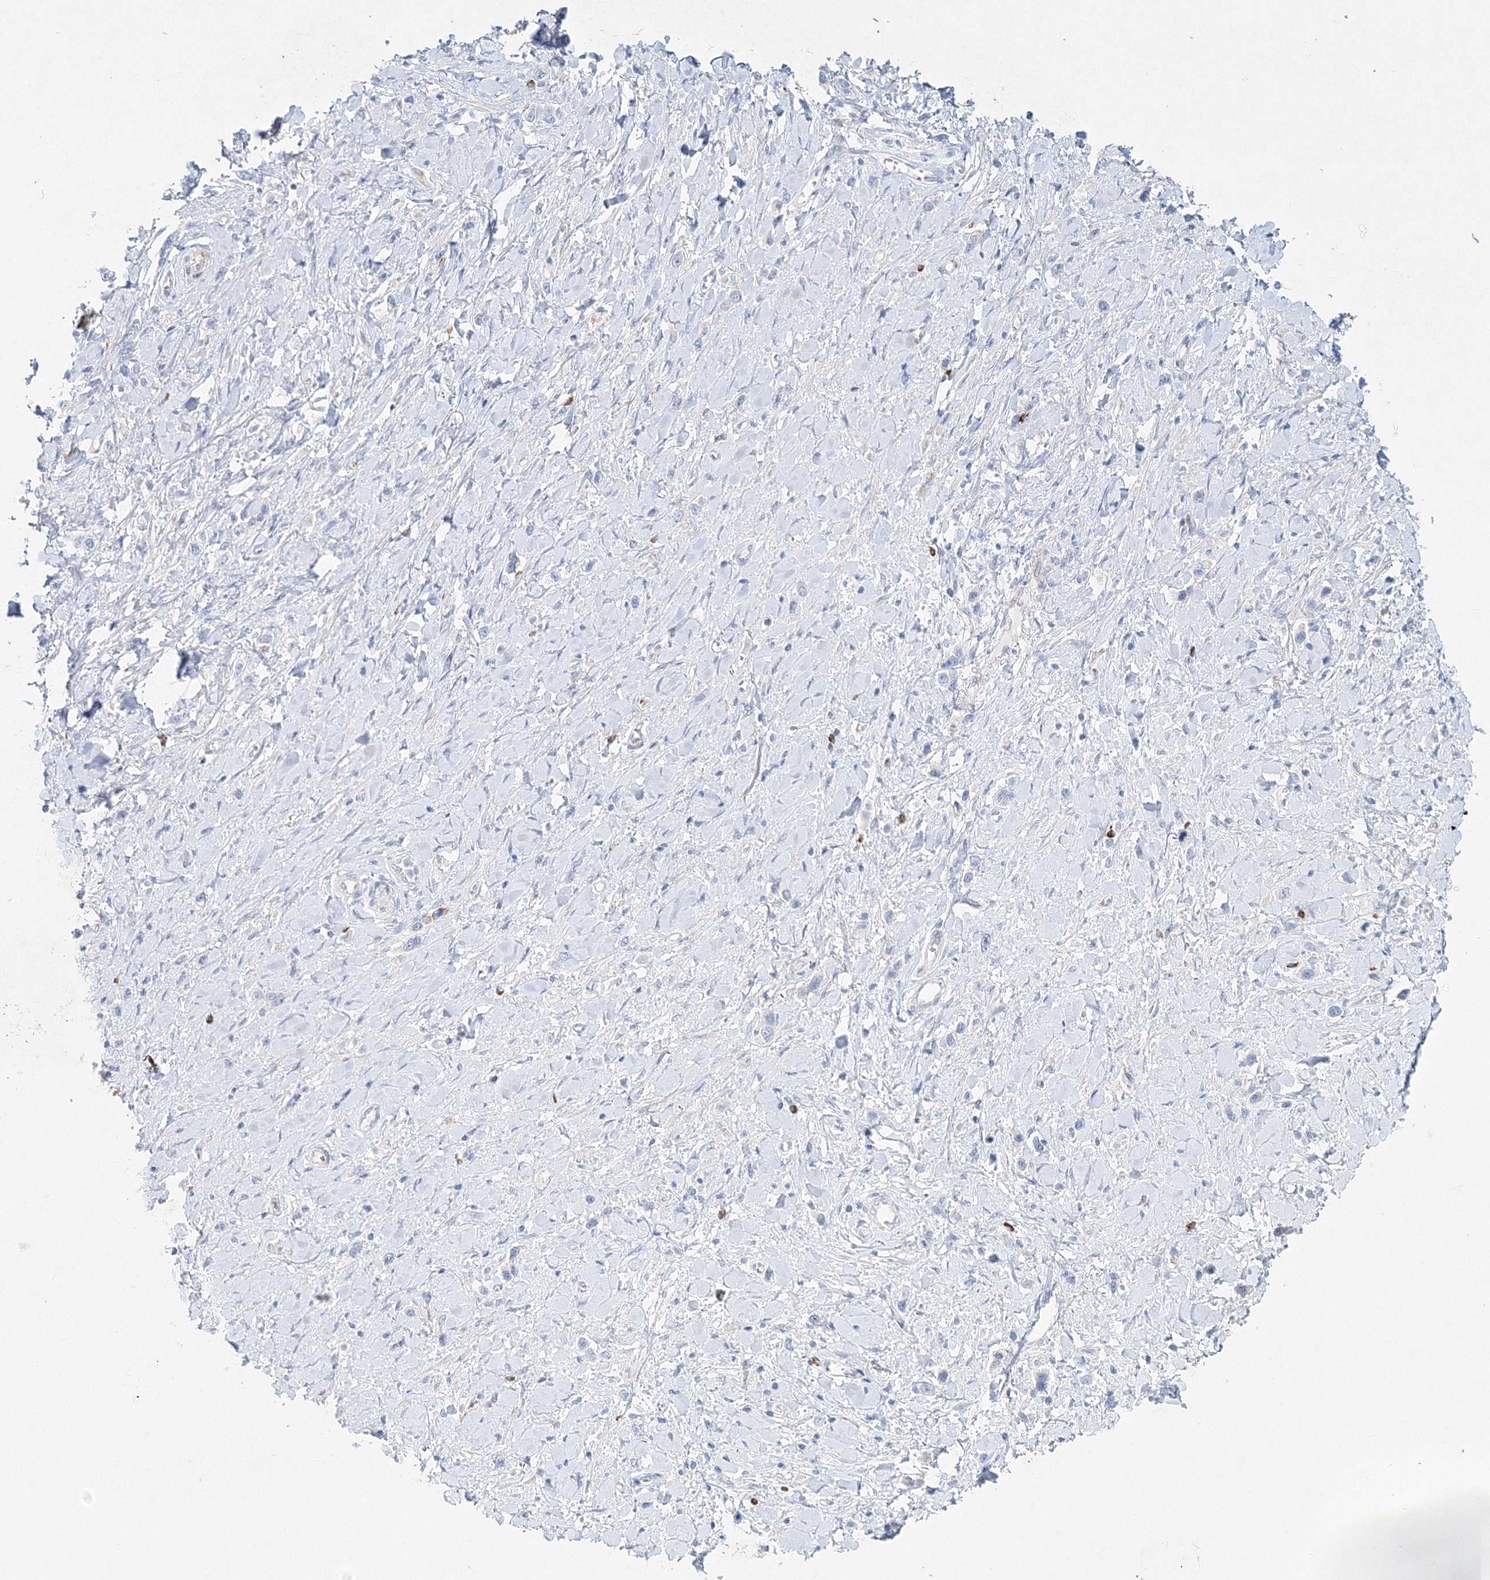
{"staining": {"intensity": "negative", "quantity": "none", "location": "none"}, "tissue": "stomach cancer", "cell_type": "Tumor cells", "image_type": "cancer", "snomed": [{"axis": "morphology", "description": "Normal tissue, NOS"}, {"axis": "morphology", "description": "Adenocarcinoma, NOS"}, {"axis": "topography", "description": "Stomach, upper"}, {"axis": "topography", "description": "Stomach"}], "caption": "Protein analysis of stomach cancer (adenocarcinoma) demonstrates no significant staining in tumor cells. (DAB immunohistochemistry visualized using brightfield microscopy, high magnification).", "gene": "DNAH1", "patient": {"sex": "female", "age": 65}}